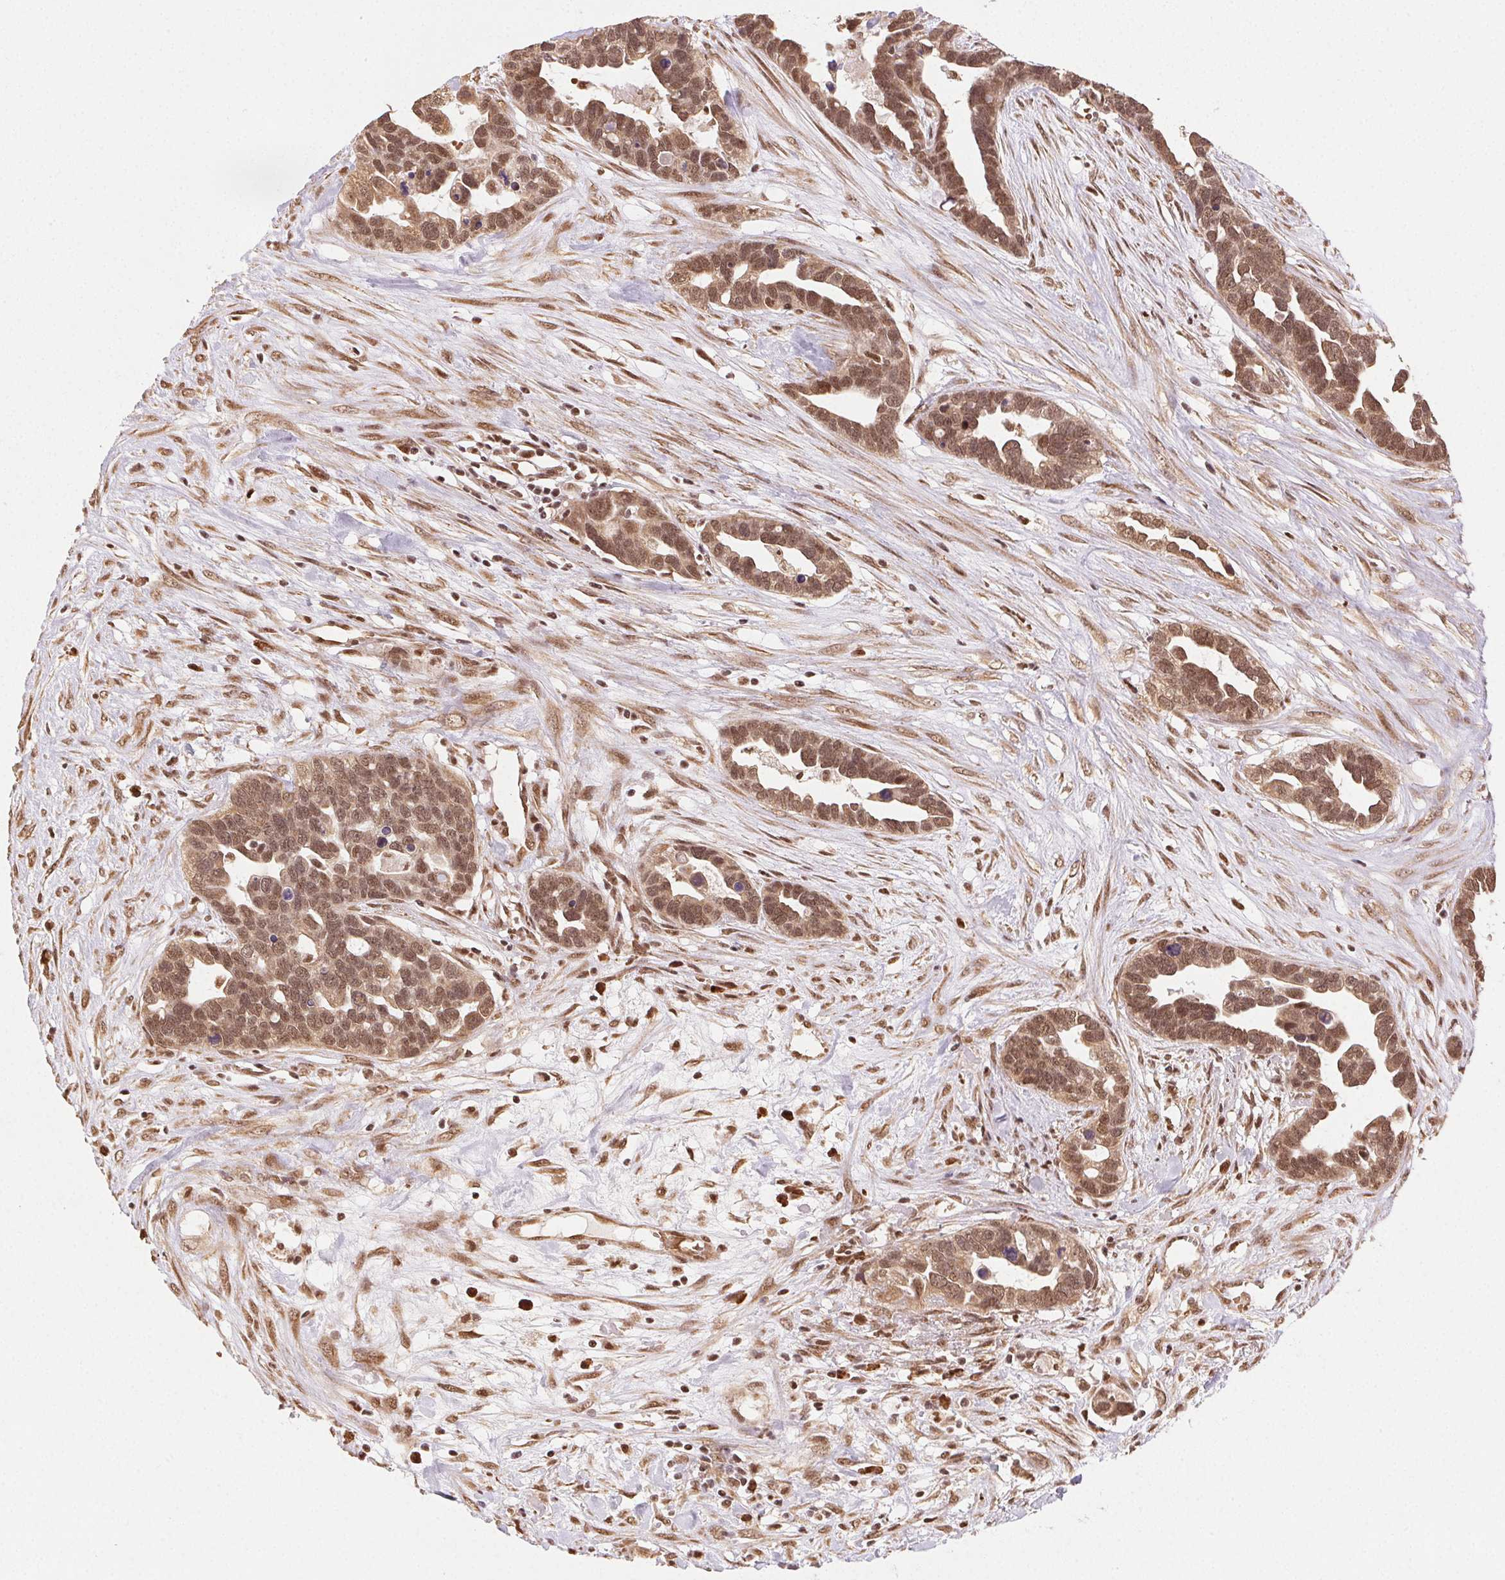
{"staining": {"intensity": "moderate", "quantity": ">75%", "location": "cytoplasmic/membranous,nuclear"}, "tissue": "ovarian cancer", "cell_type": "Tumor cells", "image_type": "cancer", "snomed": [{"axis": "morphology", "description": "Cystadenocarcinoma, serous, NOS"}, {"axis": "topography", "description": "Ovary"}], "caption": "A histopathology image showing moderate cytoplasmic/membranous and nuclear expression in approximately >75% of tumor cells in ovarian cancer (serous cystadenocarcinoma), as visualized by brown immunohistochemical staining.", "gene": "TREML4", "patient": {"sex": "female", "age": 54}}